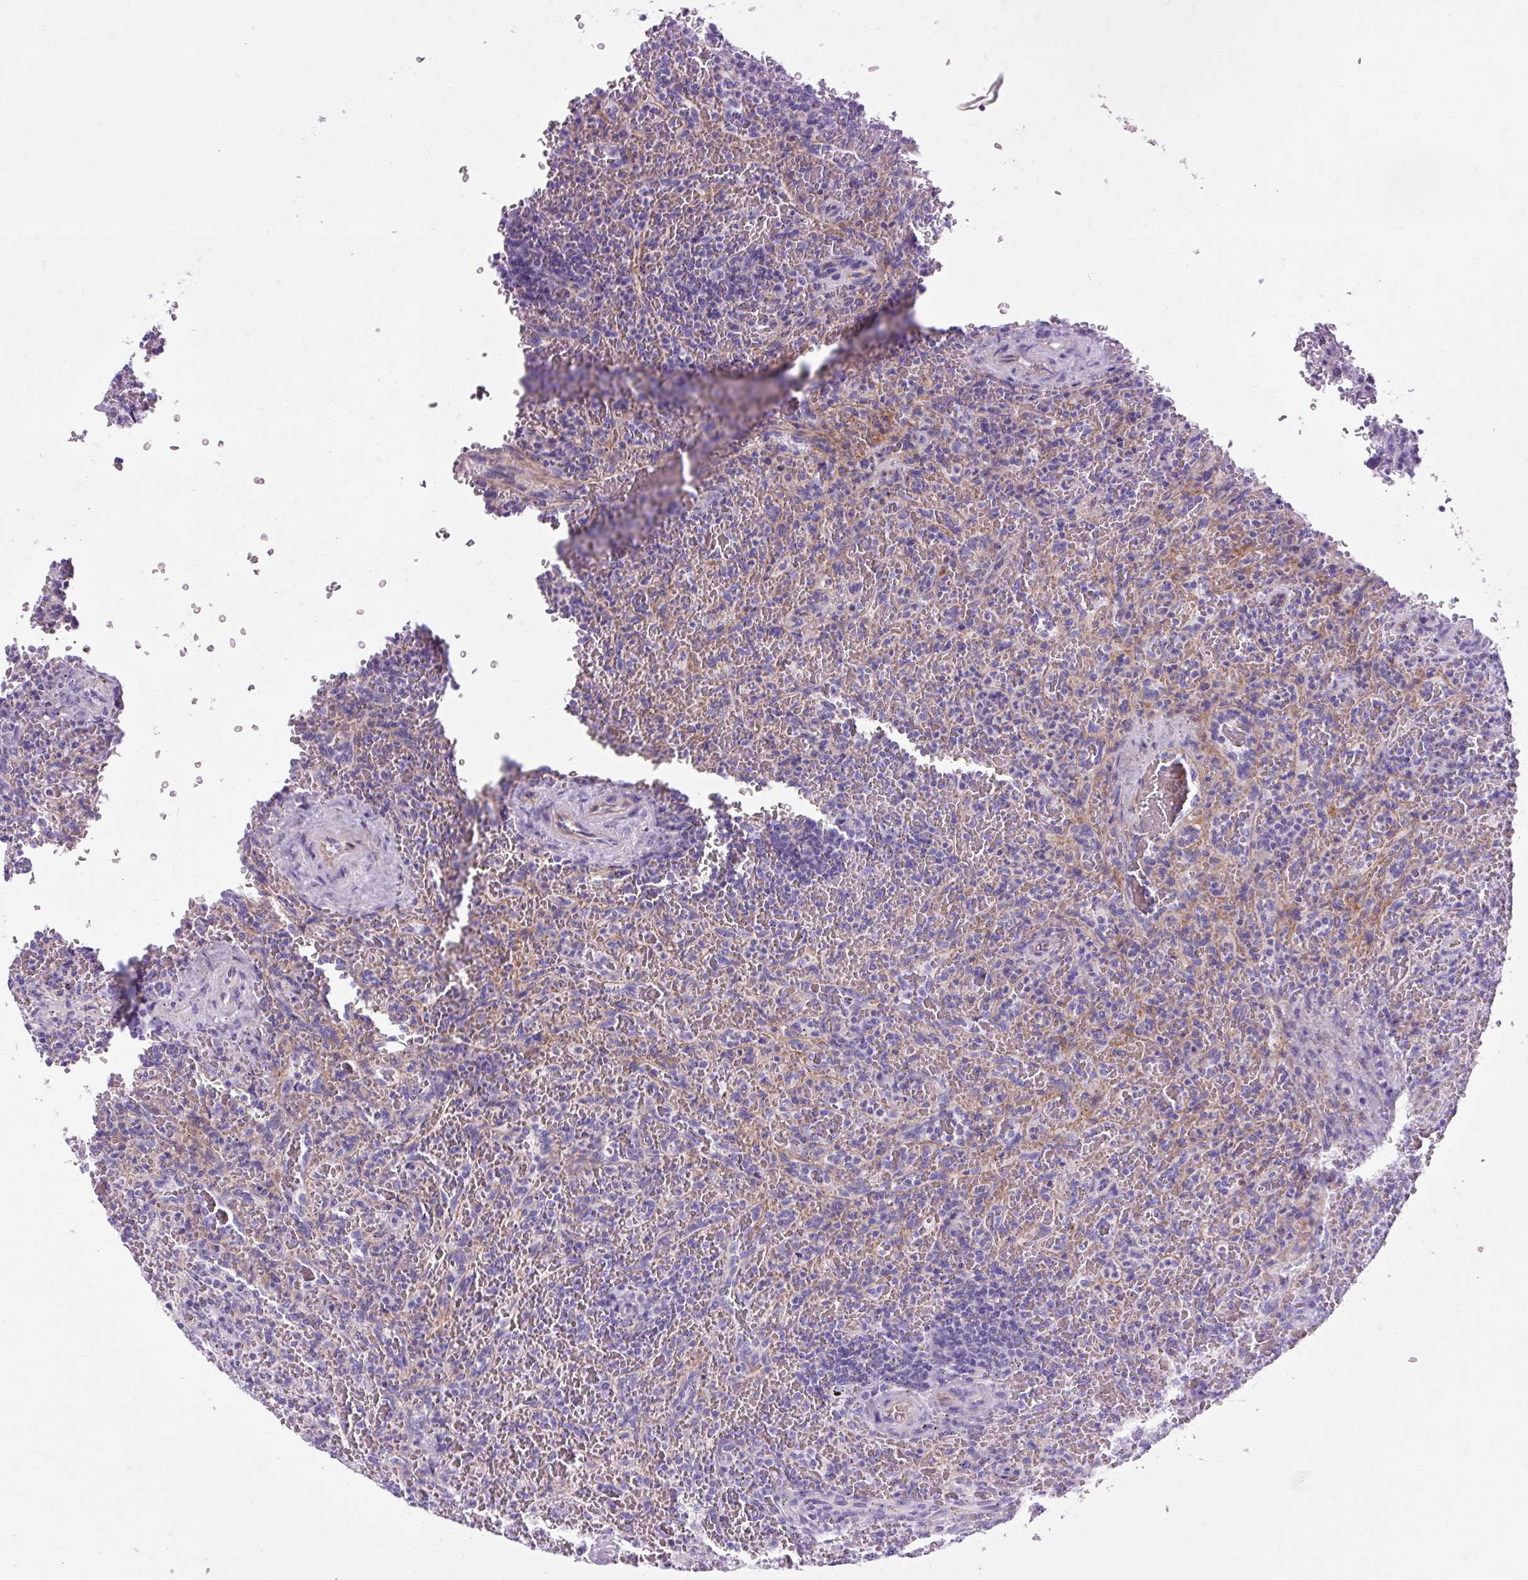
{"staining": {"intensity": "negative", "quantity": "none", "location": "none"}, "tissue": "lymphoma", "cell_type": "Tumor cells", "image_type": "cancer", "snomed": [{"axis": "morphology", "description": "Malignant lymphoma, non-Hodgkin's type, Low grade"}, {"axis": "topography", "description": "Spleen"}], "caption": "Immunohistochemical staining of human lymphoma displays no significant positivity in tumor cells.", "gene": "OOEP", "patient": {"sex": "female", "age": 64}}